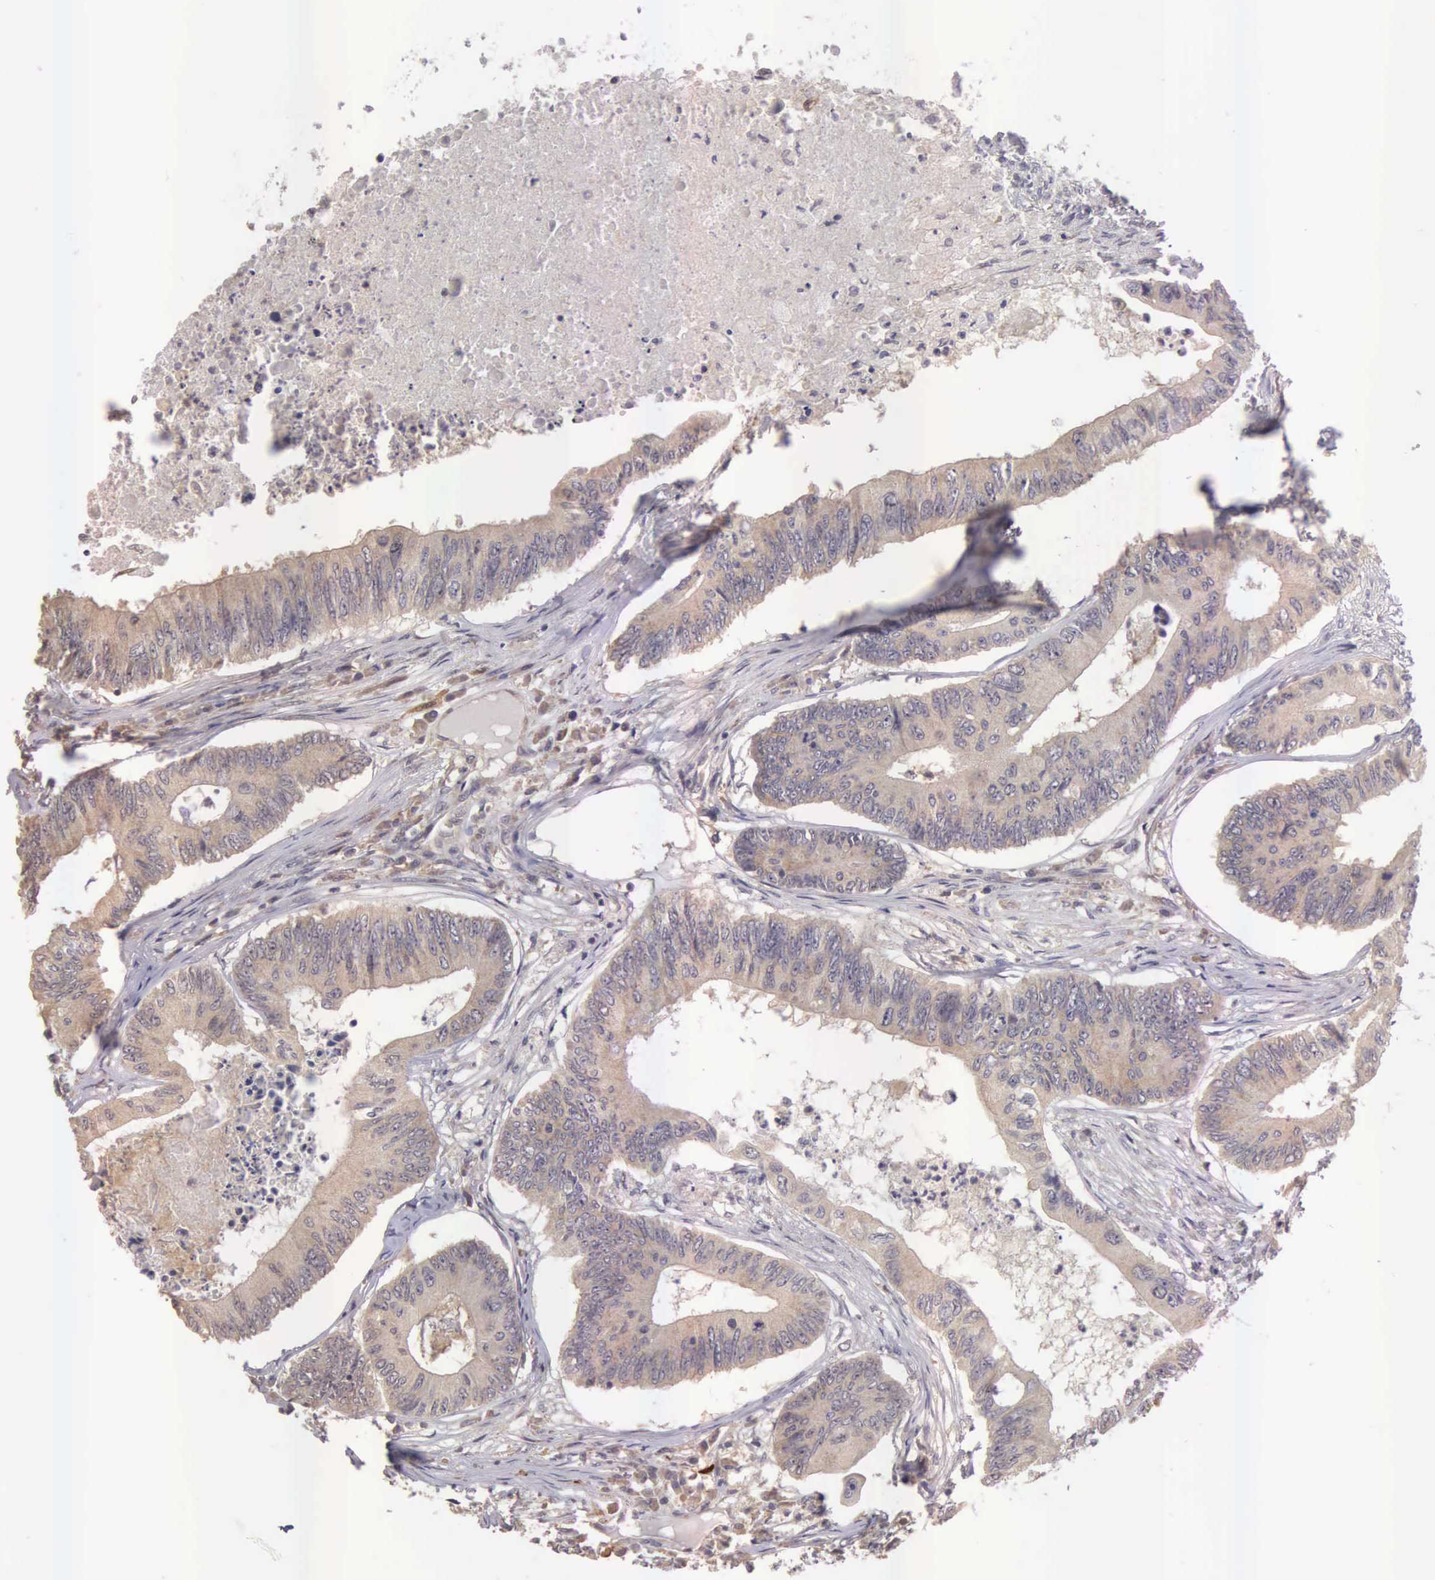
{"staining": {"intensity": "weak", "quantity": ">75%", "location": "cytoplasmic/membranous"}, "tissue": "colorectal cancer", "cell_type": "Tumor cells", "image_type": "cancer", "snomed": [{"axis": "morphology", "description": "Adenocarcinoma, NOS"}, {"axis": "topography", "description": "Colon"}], "caption": "This histopathology image demonstrates immunohistochemistry (IHC) staining of colorectal adenocarcinoma, with low weak cytoplasmic/membranous positivity in approximately >75% of tumor cells.", "gene": "CDC45", "patient": {"sex": "male", "age": 65}}